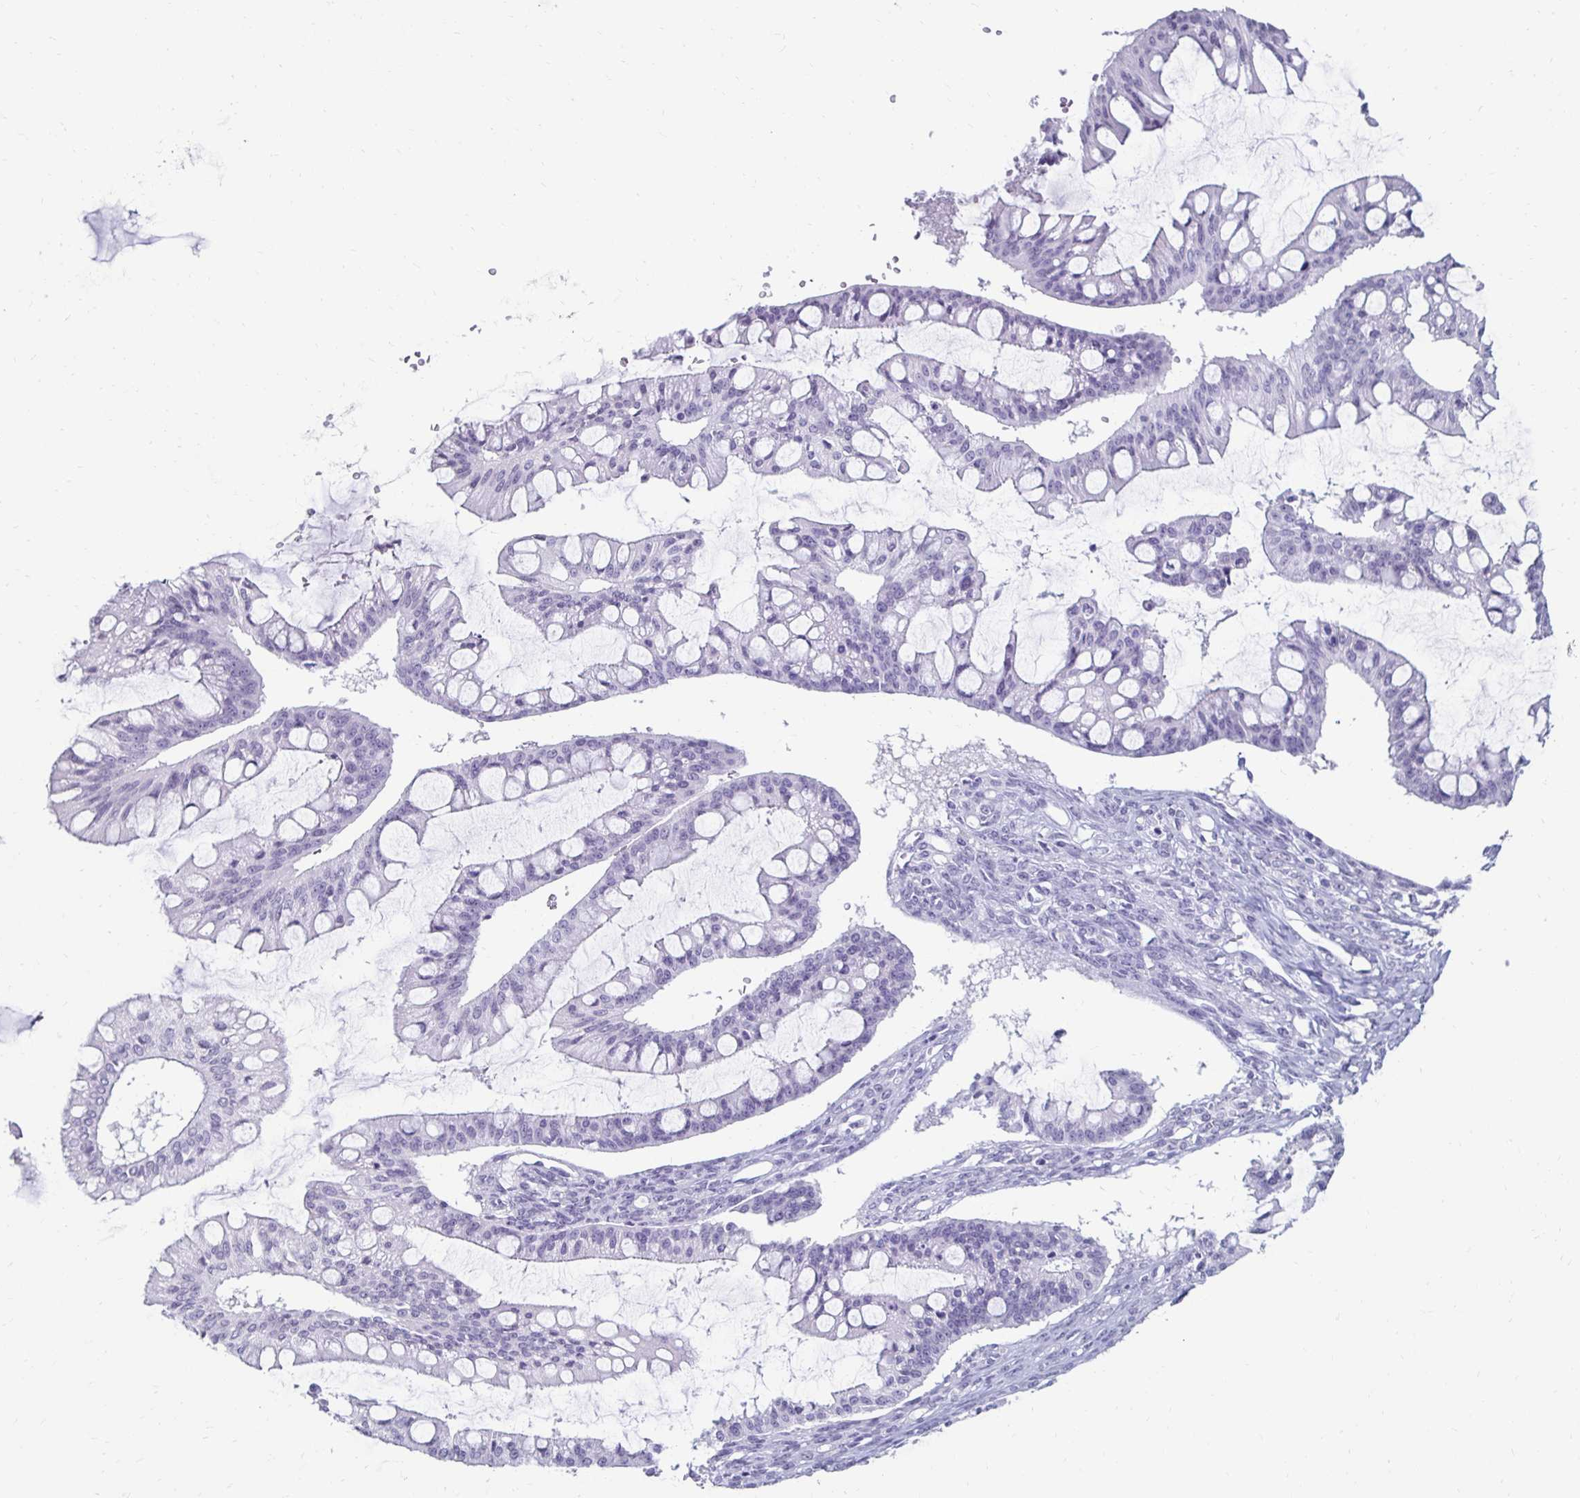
{"staining": {"intensity": "negative", "quantity": "none", "location": "none"}, "tissue": "ovarian cancer", "cell_type": "Tumor cells", "image_type": "cancer", "snomed": [{"axis": "morphology", "description": "Cystadenocarcinoma, mucinous, NOS"}, {"axis": "topography", "description": "Ovary"}], "caption": "Ovarian cancer was stained to show a protein in brown. There is no significant positivity in tumor cells.", "gene": "TOMM34", "patient": {"sex": "female", "age": 73}}